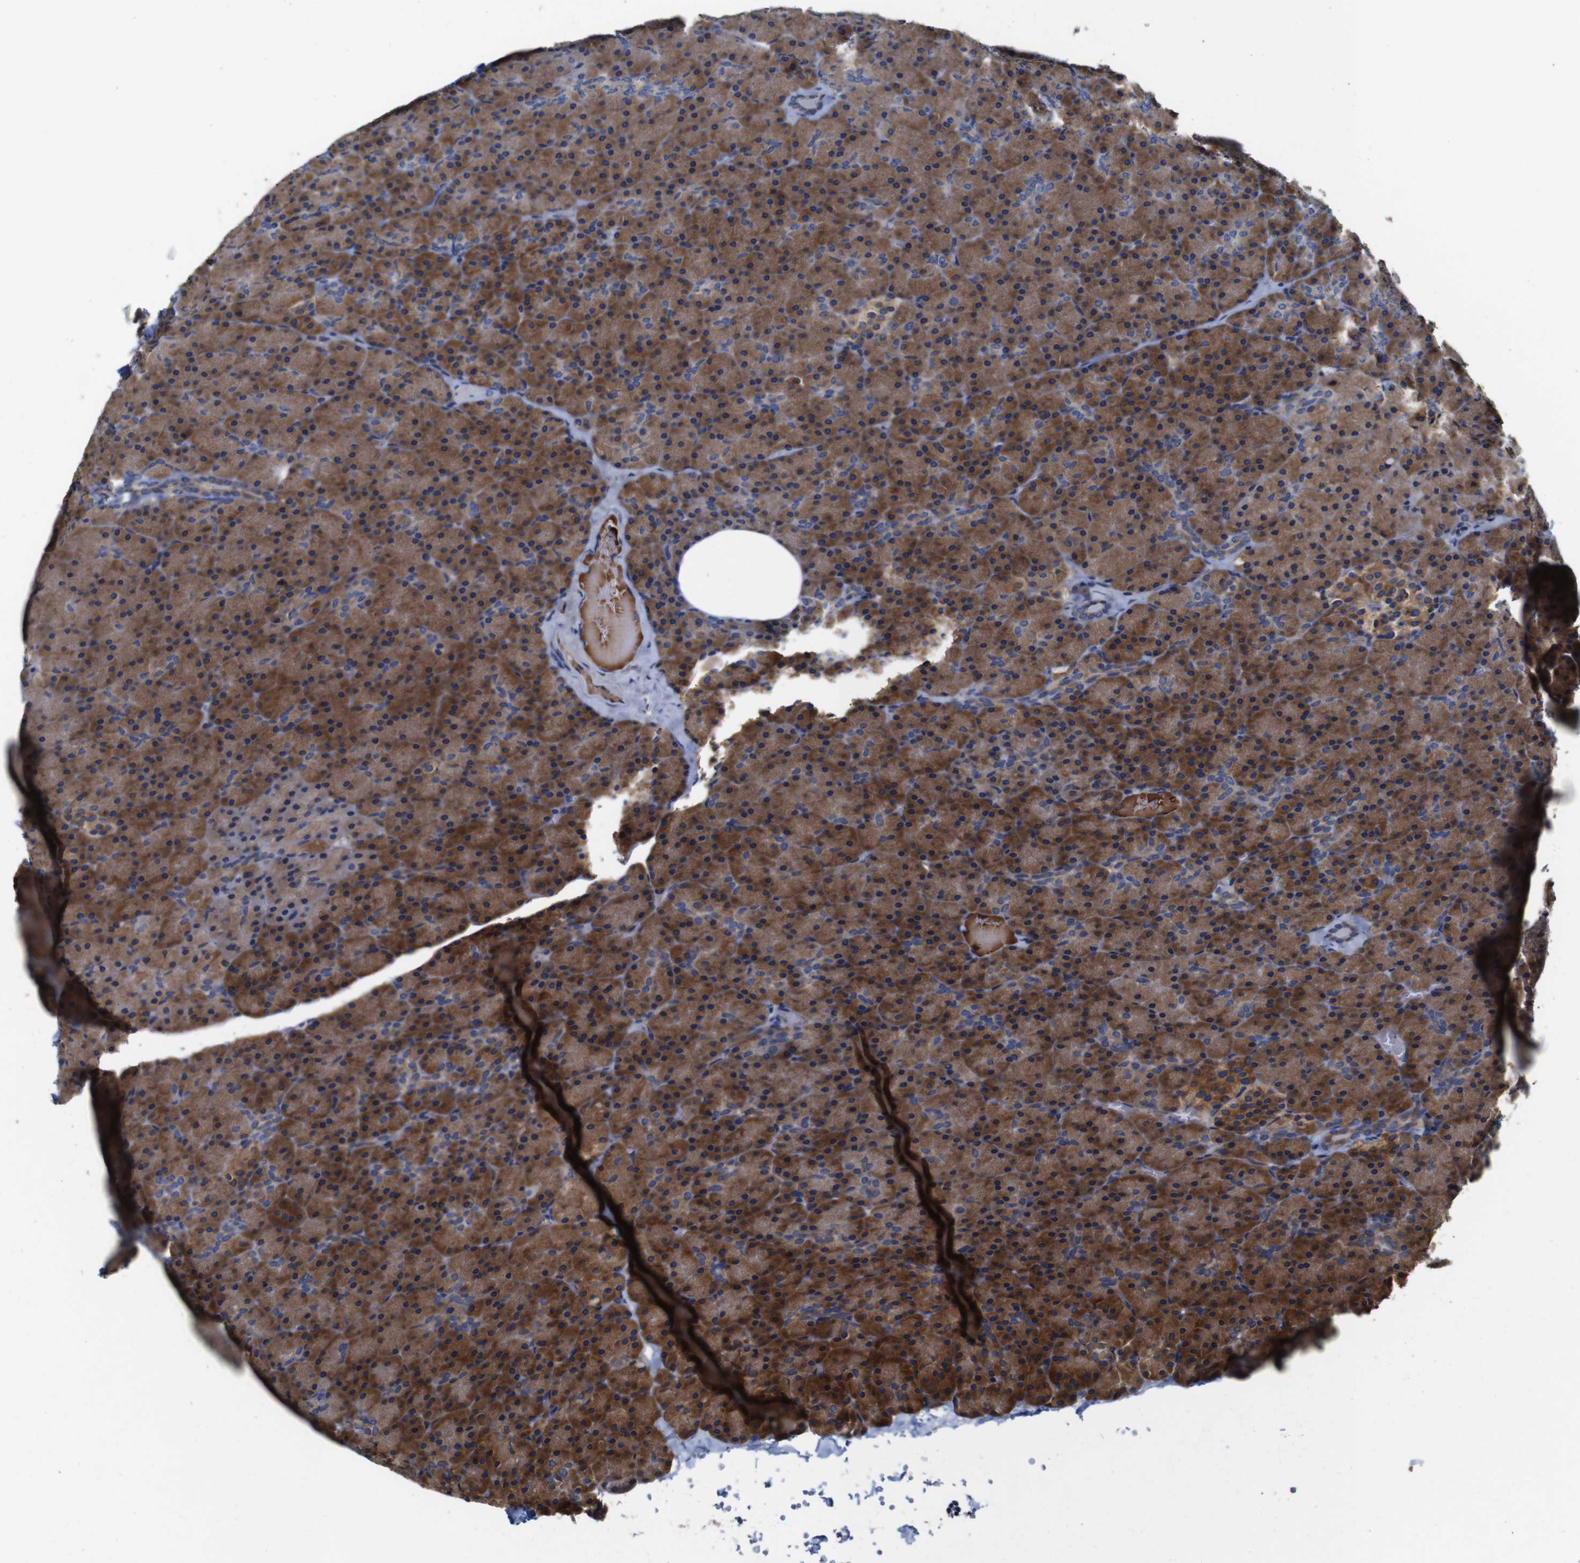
{"staining": {"intensity": "moderate", "quantity": ">75%", "location": "cytoplasmic/membranous"}, "tissue": "pancreas", "cell_type": "Exocrine glandular cells", "image_type": "normal", "snomed": [{"axis": "morphology", "description": "Normal tissue, NOS"}, {"axis": "topography", "description": "Pancreas"}], "caption": "High-power microscopy captured an immunohistochemistry (IHC) histopathology image of unremarkable pancreas, revealing moderate cytoplasmic/membranous positivity in approximately >75% of exocrine glandular cells.", "gene": "CLCC1", "patient": {"sex": "female", "age": 35}}